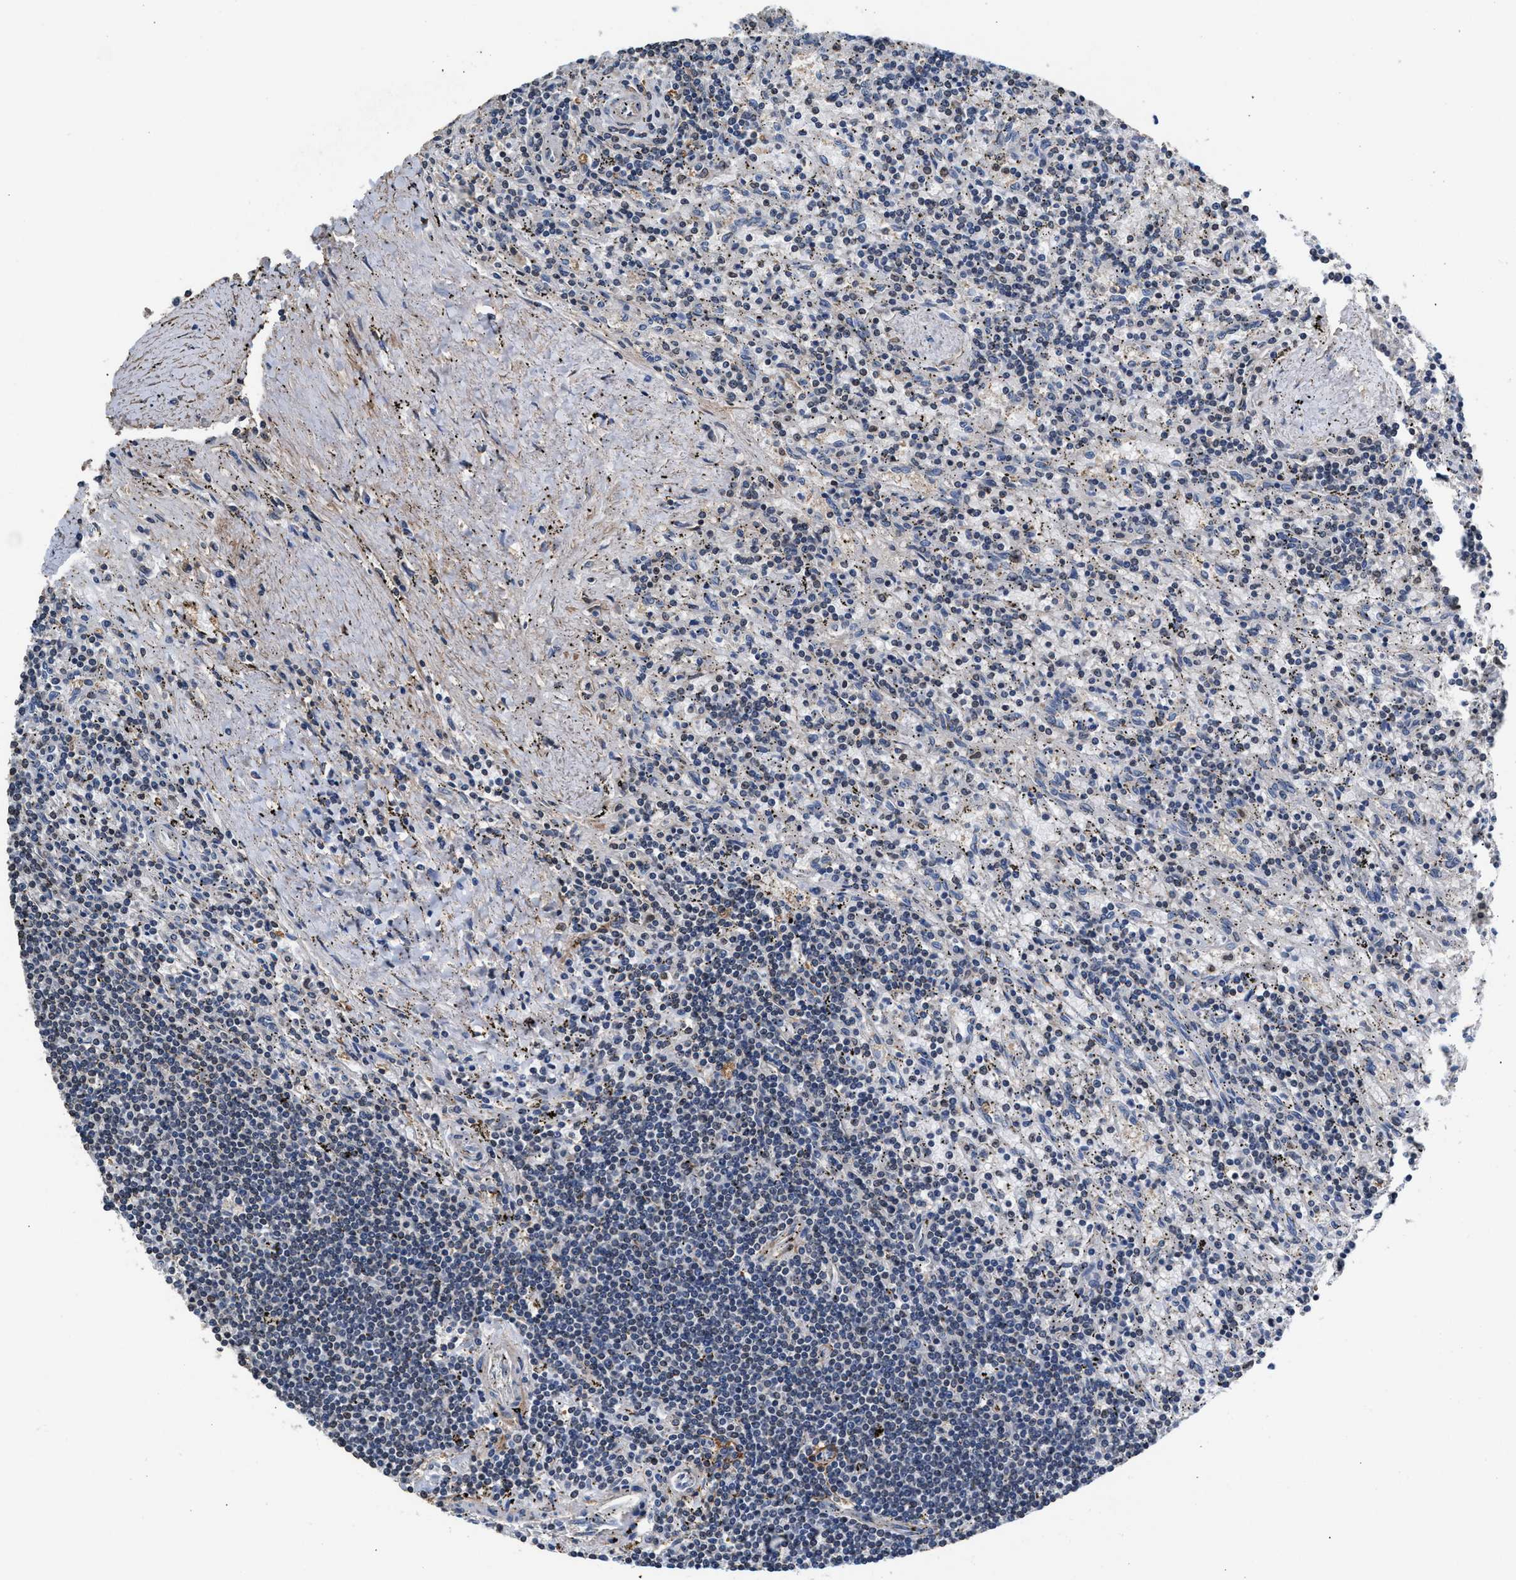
{"staining": {"intensity": "negative", "quantity": "none", "location": "none"}, "tissue": "lymphoma", "cell_type": "Tumor cells", "image_type": "cancer", "snomed": [{"axis": "morphology", "description": "Malignant lymphoma, non-Hodgkin's type, Low grade"}, {"axis": "topography", "description": "Spleen"}], "caption": "Human lymphoma stained for a protein using immunohistochemistry (IHC) reveals no positivity in tumor cells.", "gene": "MYH3", "patient": {"sex": "male", "age": 76}}